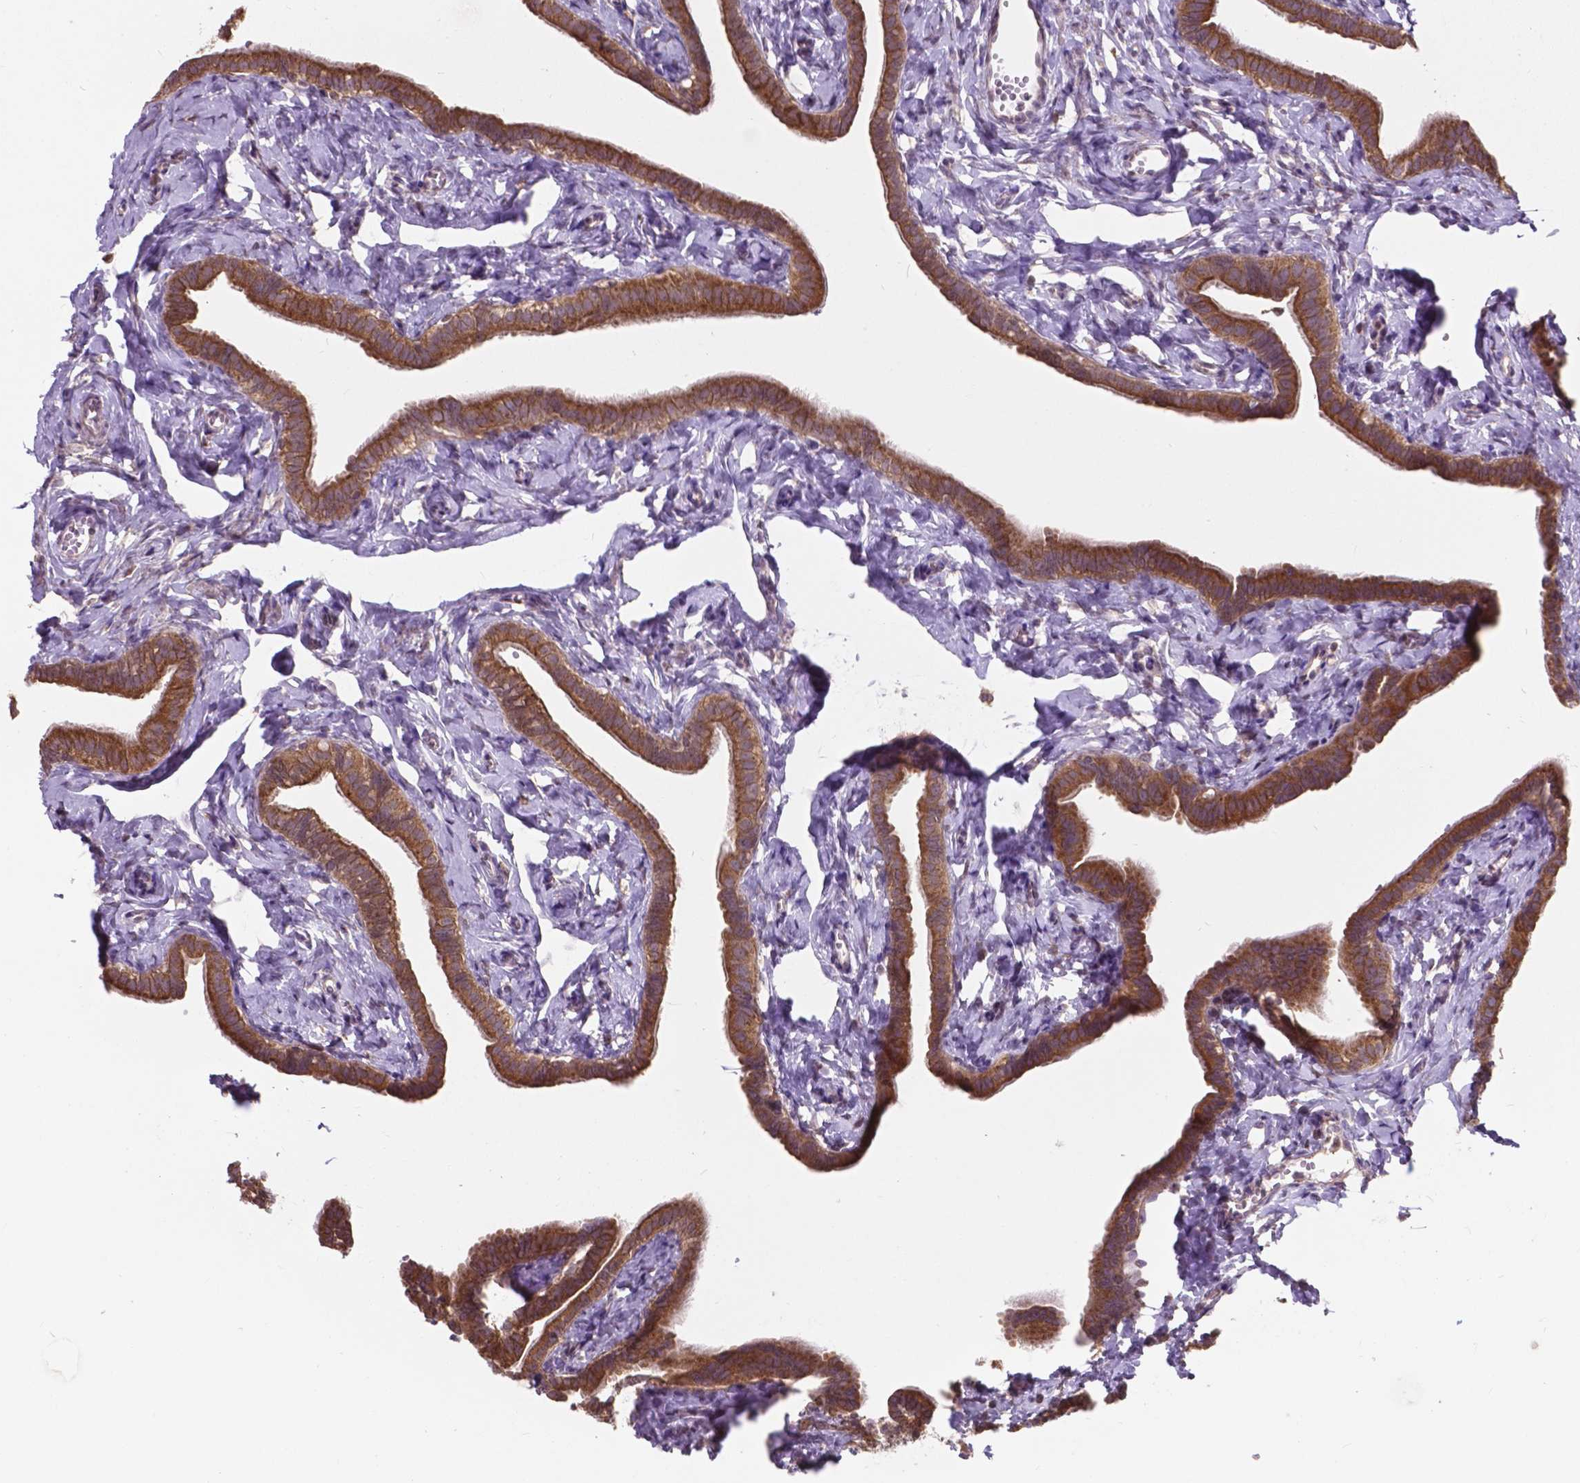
{"staining": {"intensity": "moderate", "quantity": ">75%", "location": "cytoplasmic/membranous"}, "tissue": "fallopian tube", "cell_type": "Glandular cells", "image_type": "normal", "snomed": [{"axis": "morphology", "description": "Normal tissue, NOS"}, {"axis": "topography", "description": "Fallopian tube"}], "caption": "This photomicrograph displays immunohistochemistry (IHC) staining of unremarkable human fallopian tube, with medium moderate cytoplasmic/membranous expression in about >75% of glandular cells.", "gene": "MRPL33", "patient": {"sex": "female", "age": 41}}